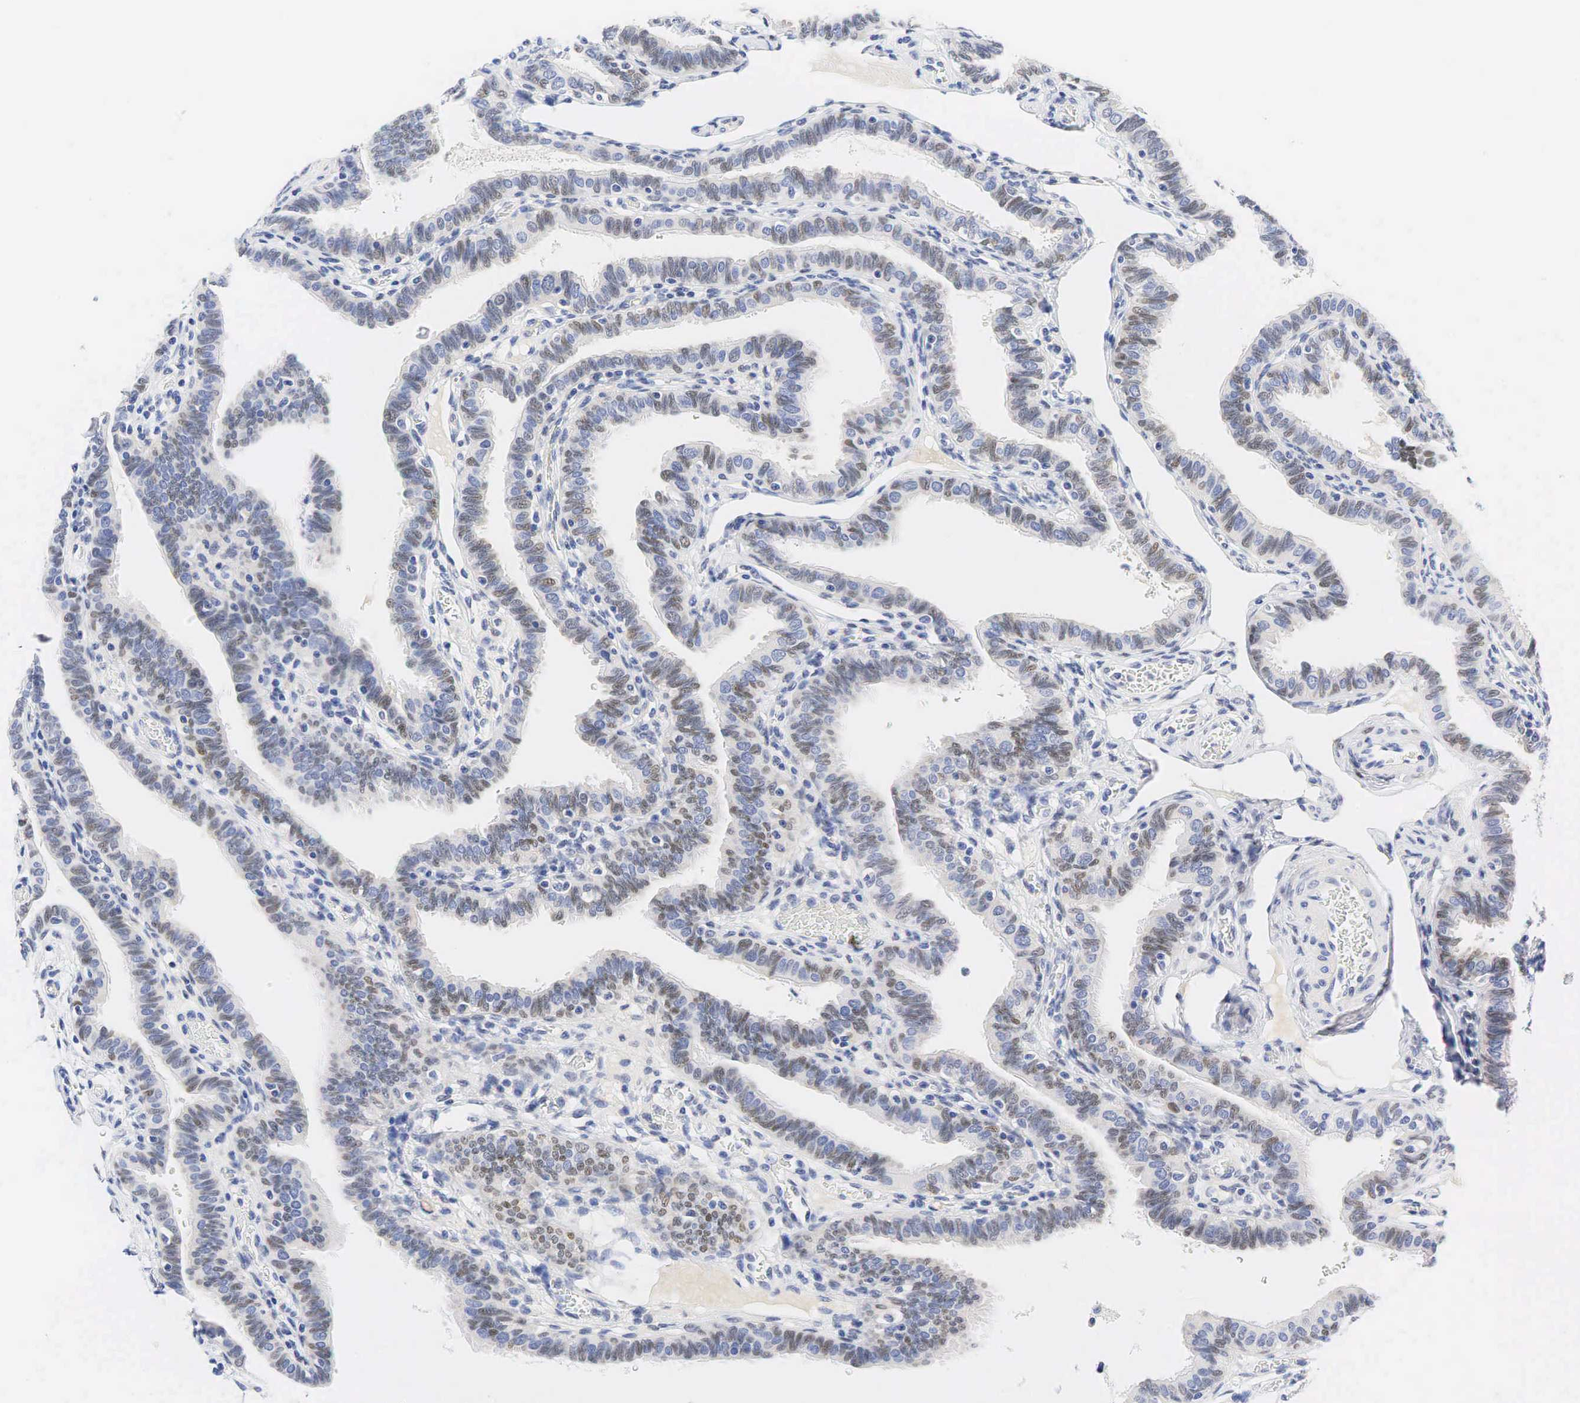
{"staining": {"intensity": "moderate", "quantity": ">75%", "location": "nuclear"}, "tissue": "fallopian tube", "cell_type": "Glandular cells", "image_type": "normal", "snomed": [{"axis": "morphology", "description": "Normal tissue, NOS"}, {"axis": "topography", "description": "Vagina"}, {"axis": "topography", "description": "Fallopian tube"}], "caption": "Protein expression analysis of benign human fallopian tube reveals moderate nuclear expression in approximately >75% of glandular cells. The staining is performed using DAB (3,3'-diaminobenzidine) brown chromogen to label protein expression. The nuclei are counter-stained blue using hematoxylin.", "gene": "AR", "patient": {"sex": "female", "age": 38}}